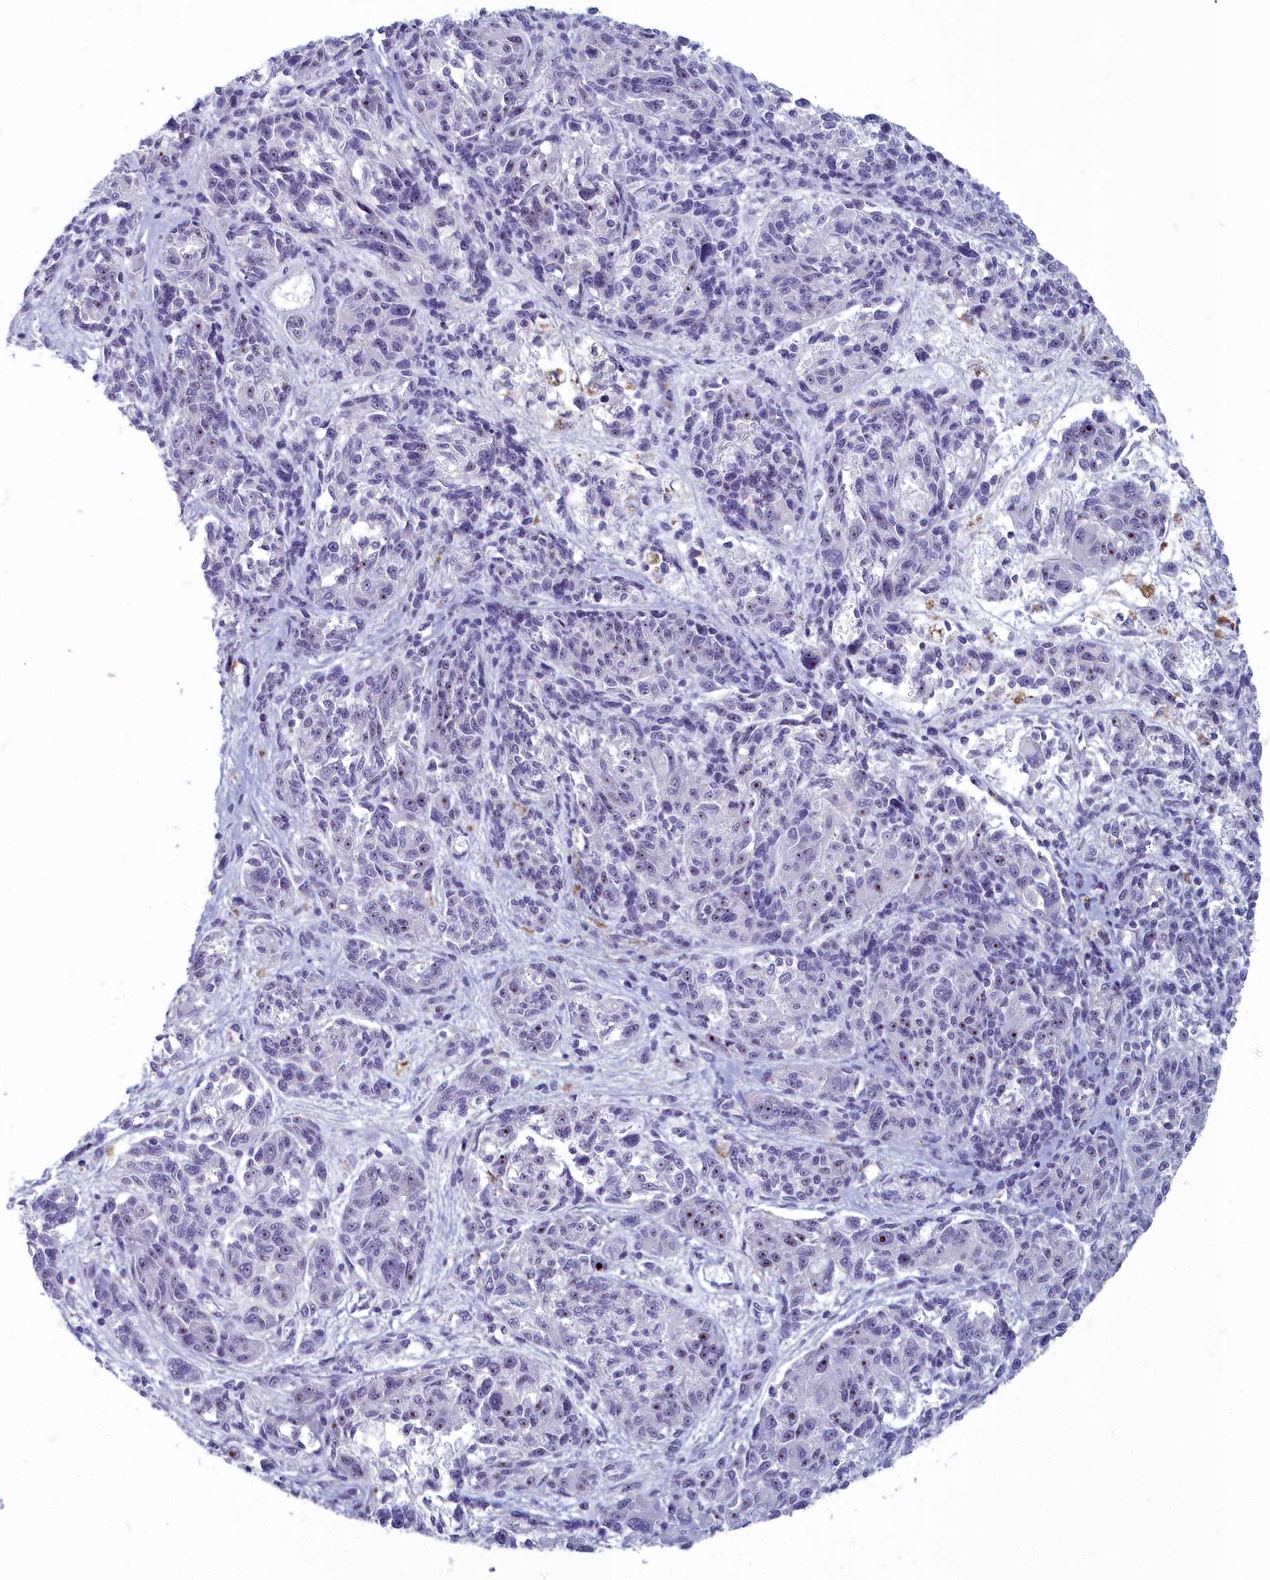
{"staining": {"intensity": "moderate", "quantity": "<25%", "location": "nuclear"}, "tissue": "melanoma", "cell_type": "Tumor cells", "image_type": "cancer", "snomed": [{"axis": "morphology", "description": "Malignant melanoma, NOS"}, {"axis": "topography", "description": "Skin"}], "caption": "This is a histology image of IHC staining of melanoma, which shows moderate expression in the nuclear of tumor cells.", "gene": "INSYN2A", "patient": {"sex": "male", "age": 53}}